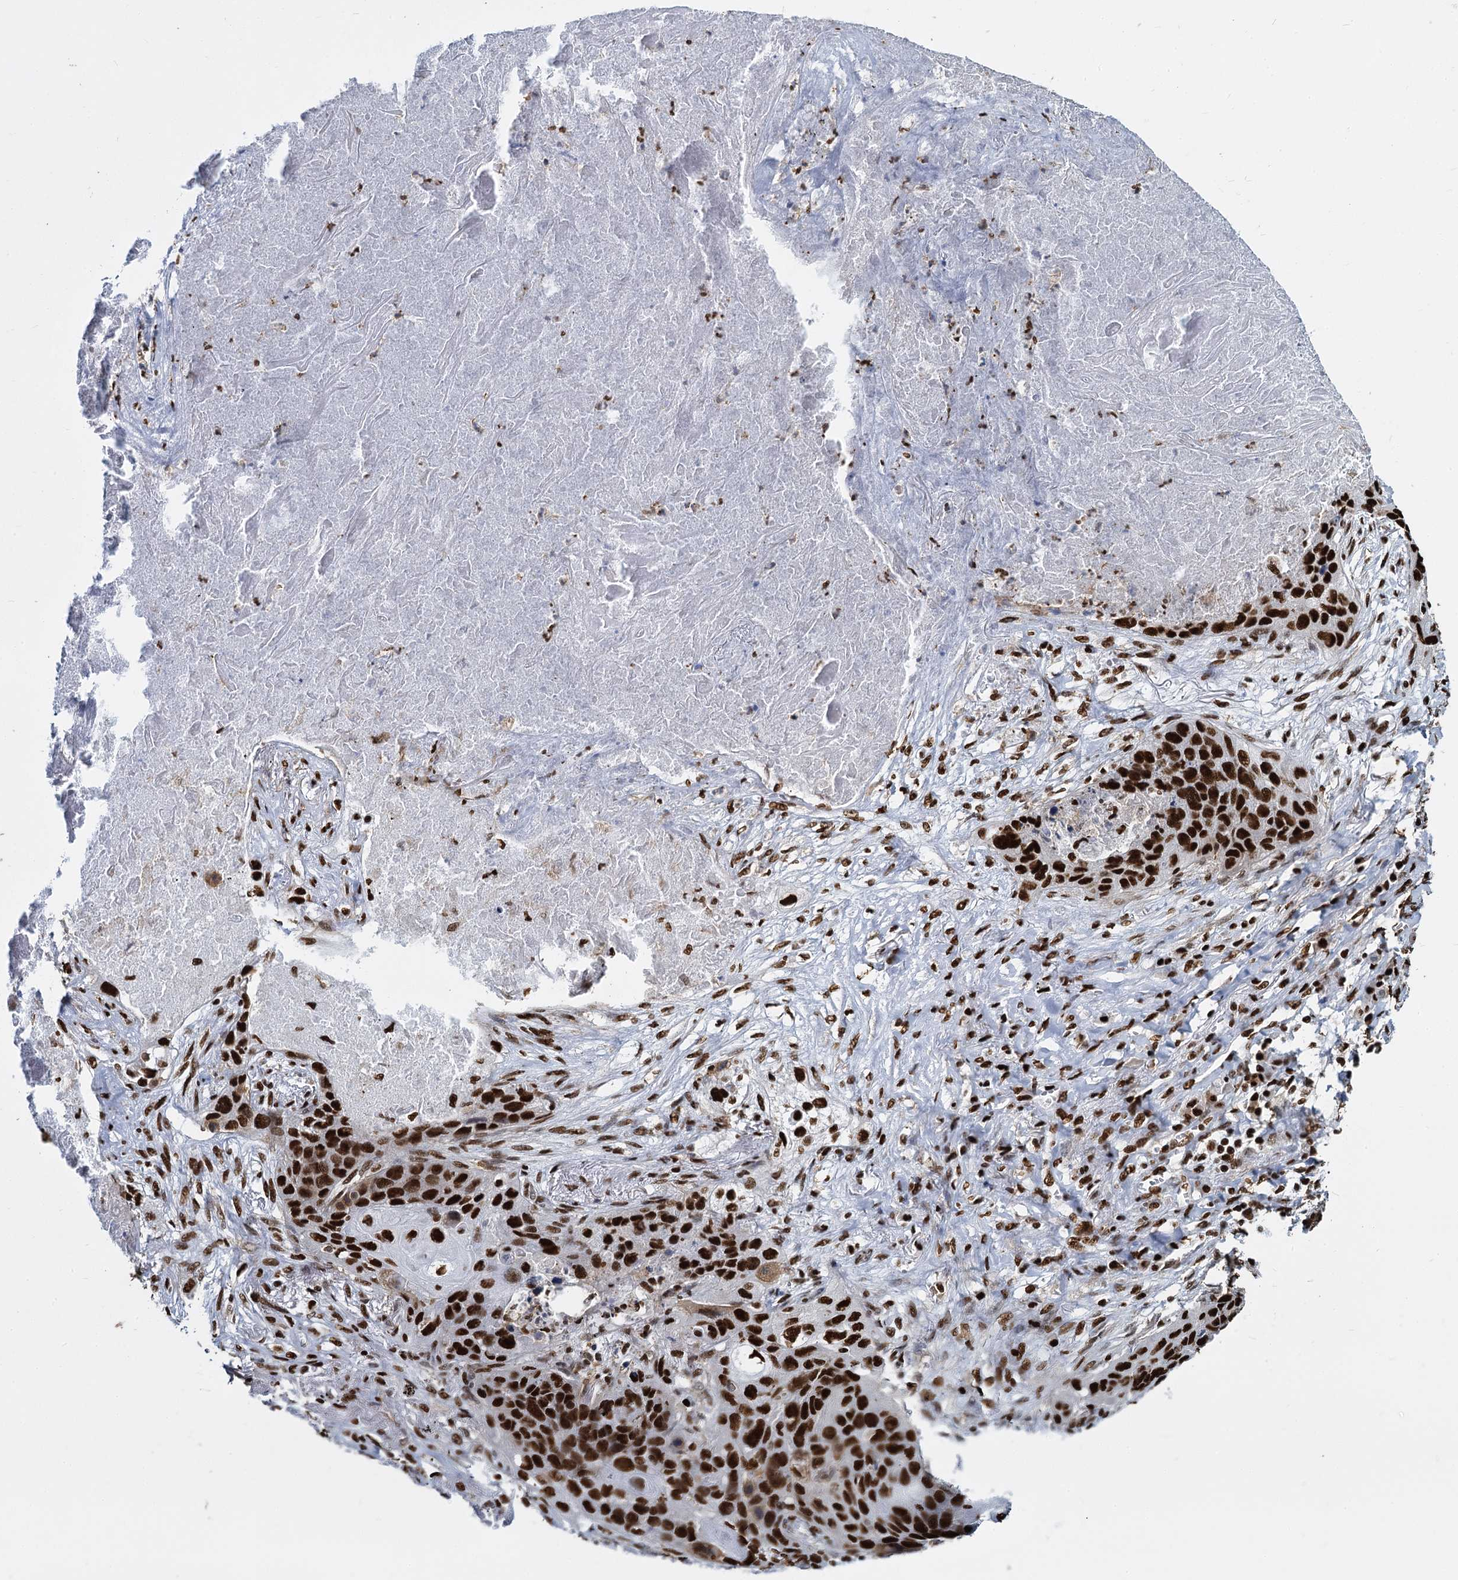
{"staining": {"intensity": "strong", "quantity": ">75%", "location": "nuclear"}, "tissue": "lung cancer", "cell_type": "Tumor cells", "image_type": "cancer", "snomed": [{"axis": "morphology", "description": "Squamous cell carcinoma, NOS"}, {"axis": "topography", "description": "Lung"}], "caption": "Strong nuclear positivity for a protein is appreciated in approximately >75% of tumor cells of lung cancer (squamous cell carcinoma) using immunohistochemistry (IHC).", "gene": "DCPS", "patient": {"sex": "female", "age": 63}}